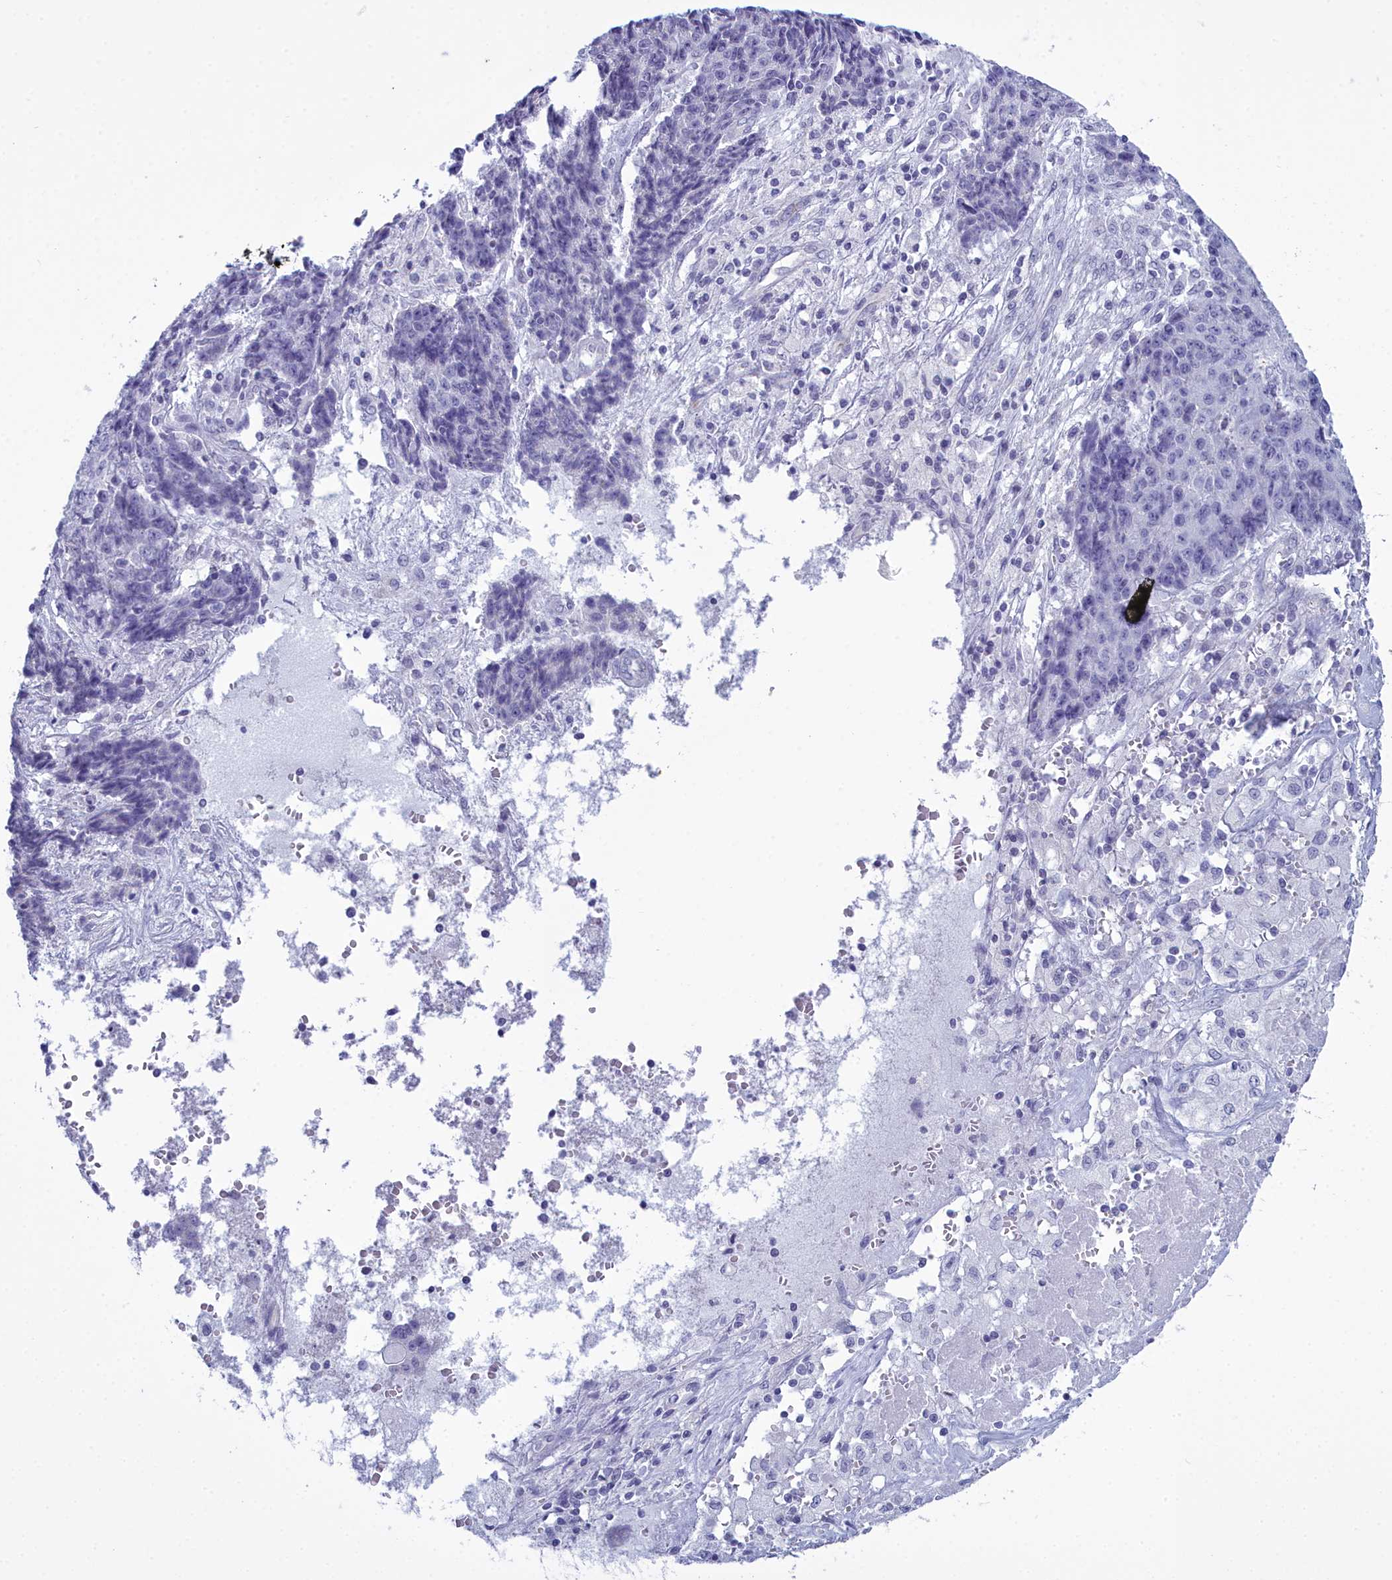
{"staining": {"intensity": "negative", "quantity": "none", "location": "none"}, "tissue": "ovarian cancer", "cell_type": "Tumor cells", "image_type": "cancer", "snomed": [{"axis": "morphology", "description": "Carcinoma, endometroid"}, {"axis": "topography", "description": "Ovary"}], "caption": "DAB (3,3'-diaminobenzidine) immunohistochemical staining of human ovarian cancer (endometroid carcinoma) reveals no significant staining in tumor cells. (DAB (3,3'-diaminobenzidine) immunohistochemistry, high magnification).", "gene": "MAP6", "patient": {"sex": "female", "age": 42}}